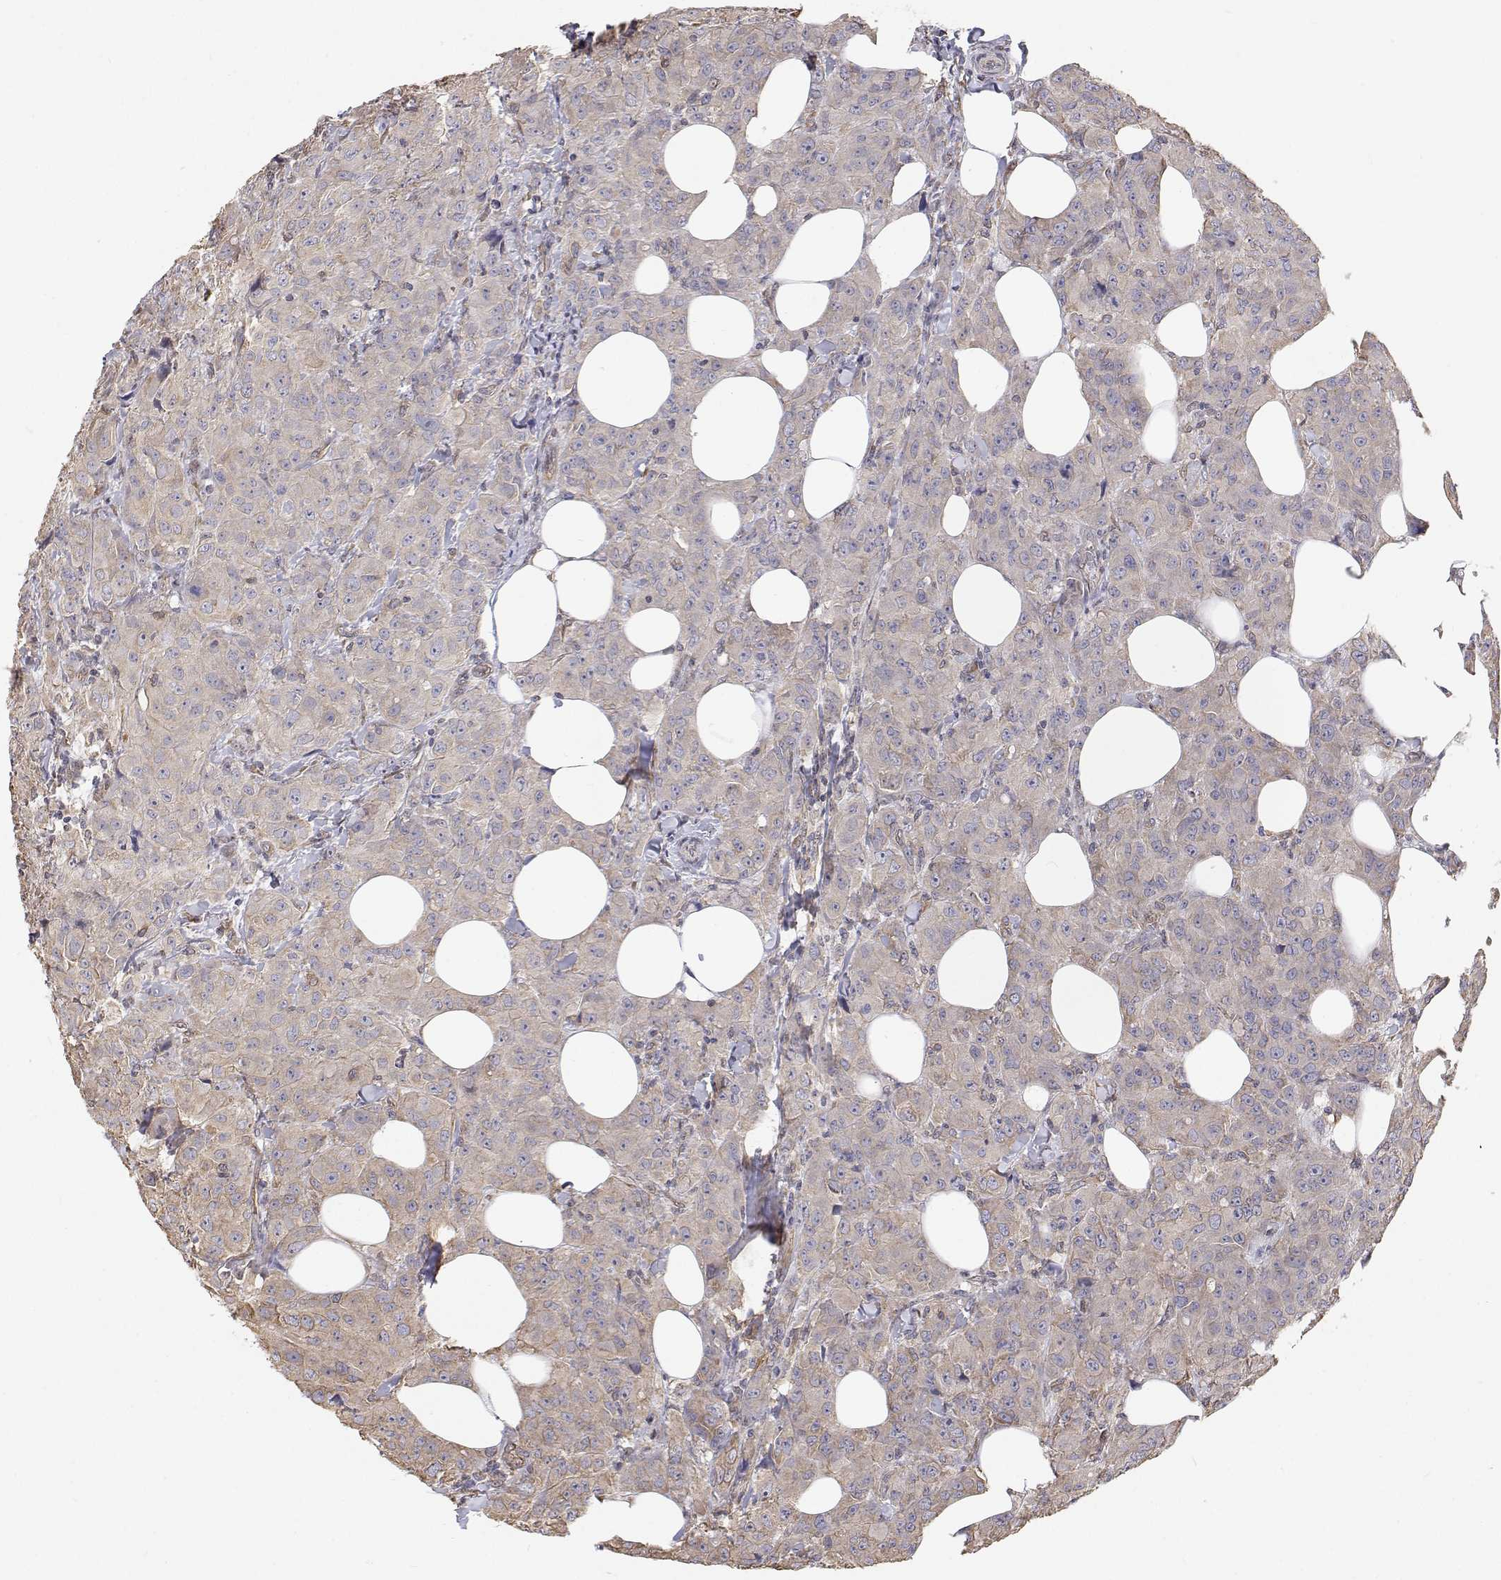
{"staining": {"intensity": "negative", "quantity": "none", "location": "none"}, "tissue": "breast cancer", "cell_type": "Tumor cells", "image_type": "cancer", "snomed": [{"axis": "morphology", "description": "Normal tissue, NOS"}, {"axis": "morphology", "description": "Duct carcinoma"}, {"axis": "topography", "description": "Breast"}], "caption": "Immunohistochemistry (IHC) histopathology image of human breast intraductal carcinoma stained for a protein (brown), which exhibits no staining in tumor cells. (DAB (3,3'-diaminobenzidine) immunohistochemistry (IHC), high magnification).", "gene": "GSDMA", "patient": {"sex": "female", "age": 43}}